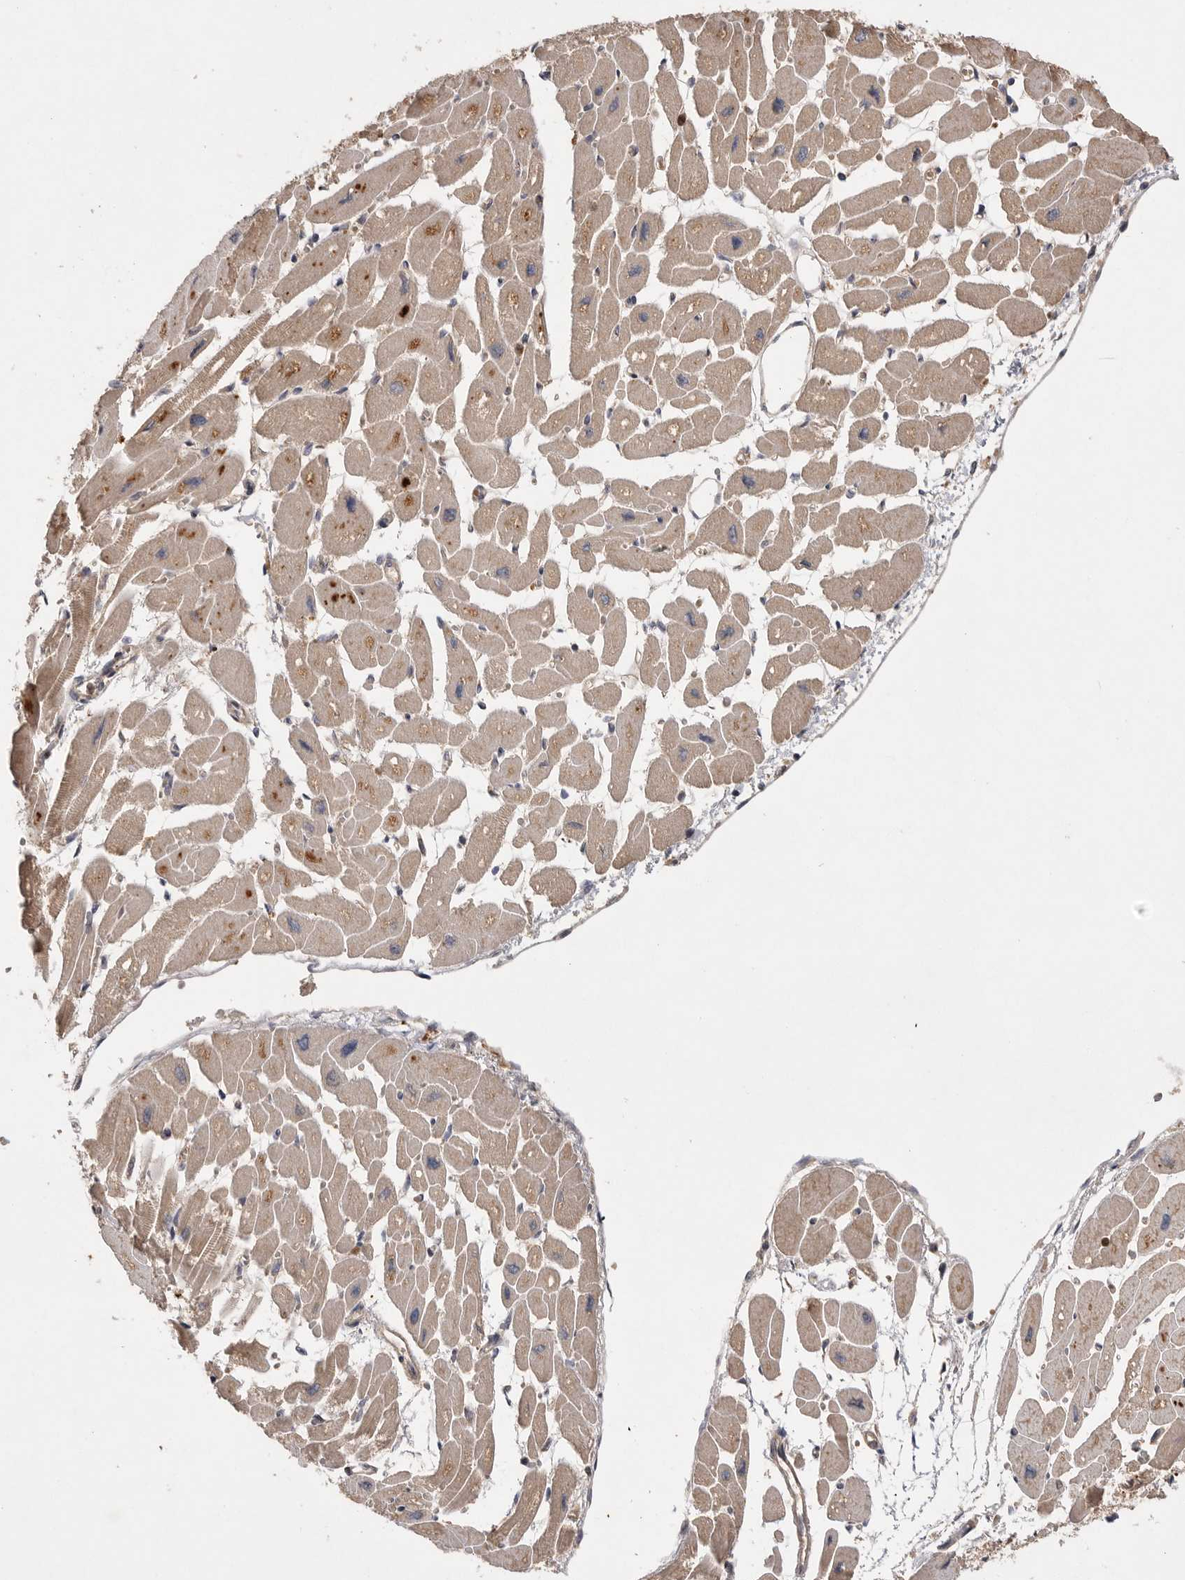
{"staining": {"intensity": "moderate", "quantity": "25%-75%", "location": "cytoplasmic/membranous"}, "tissue": "heart muscle", "cell_type": "Cardiomyocytes", "image_type": "normal", "snomed": [{"axis": "morphology", "description": "Normal tissue, NOS"}, {"axis": "topography", "description": "Heart"}], "caption": "Protein expression by immunohistochemistry displays moderate cytoplasmic/membranous expression in about 25%-75% of cardiomyocytes in benign heart muscle. (IHC, brightfield microscopy, high magnification).", "gene": "VN1R4", "patient": {"sex": "female", "age": 54}}